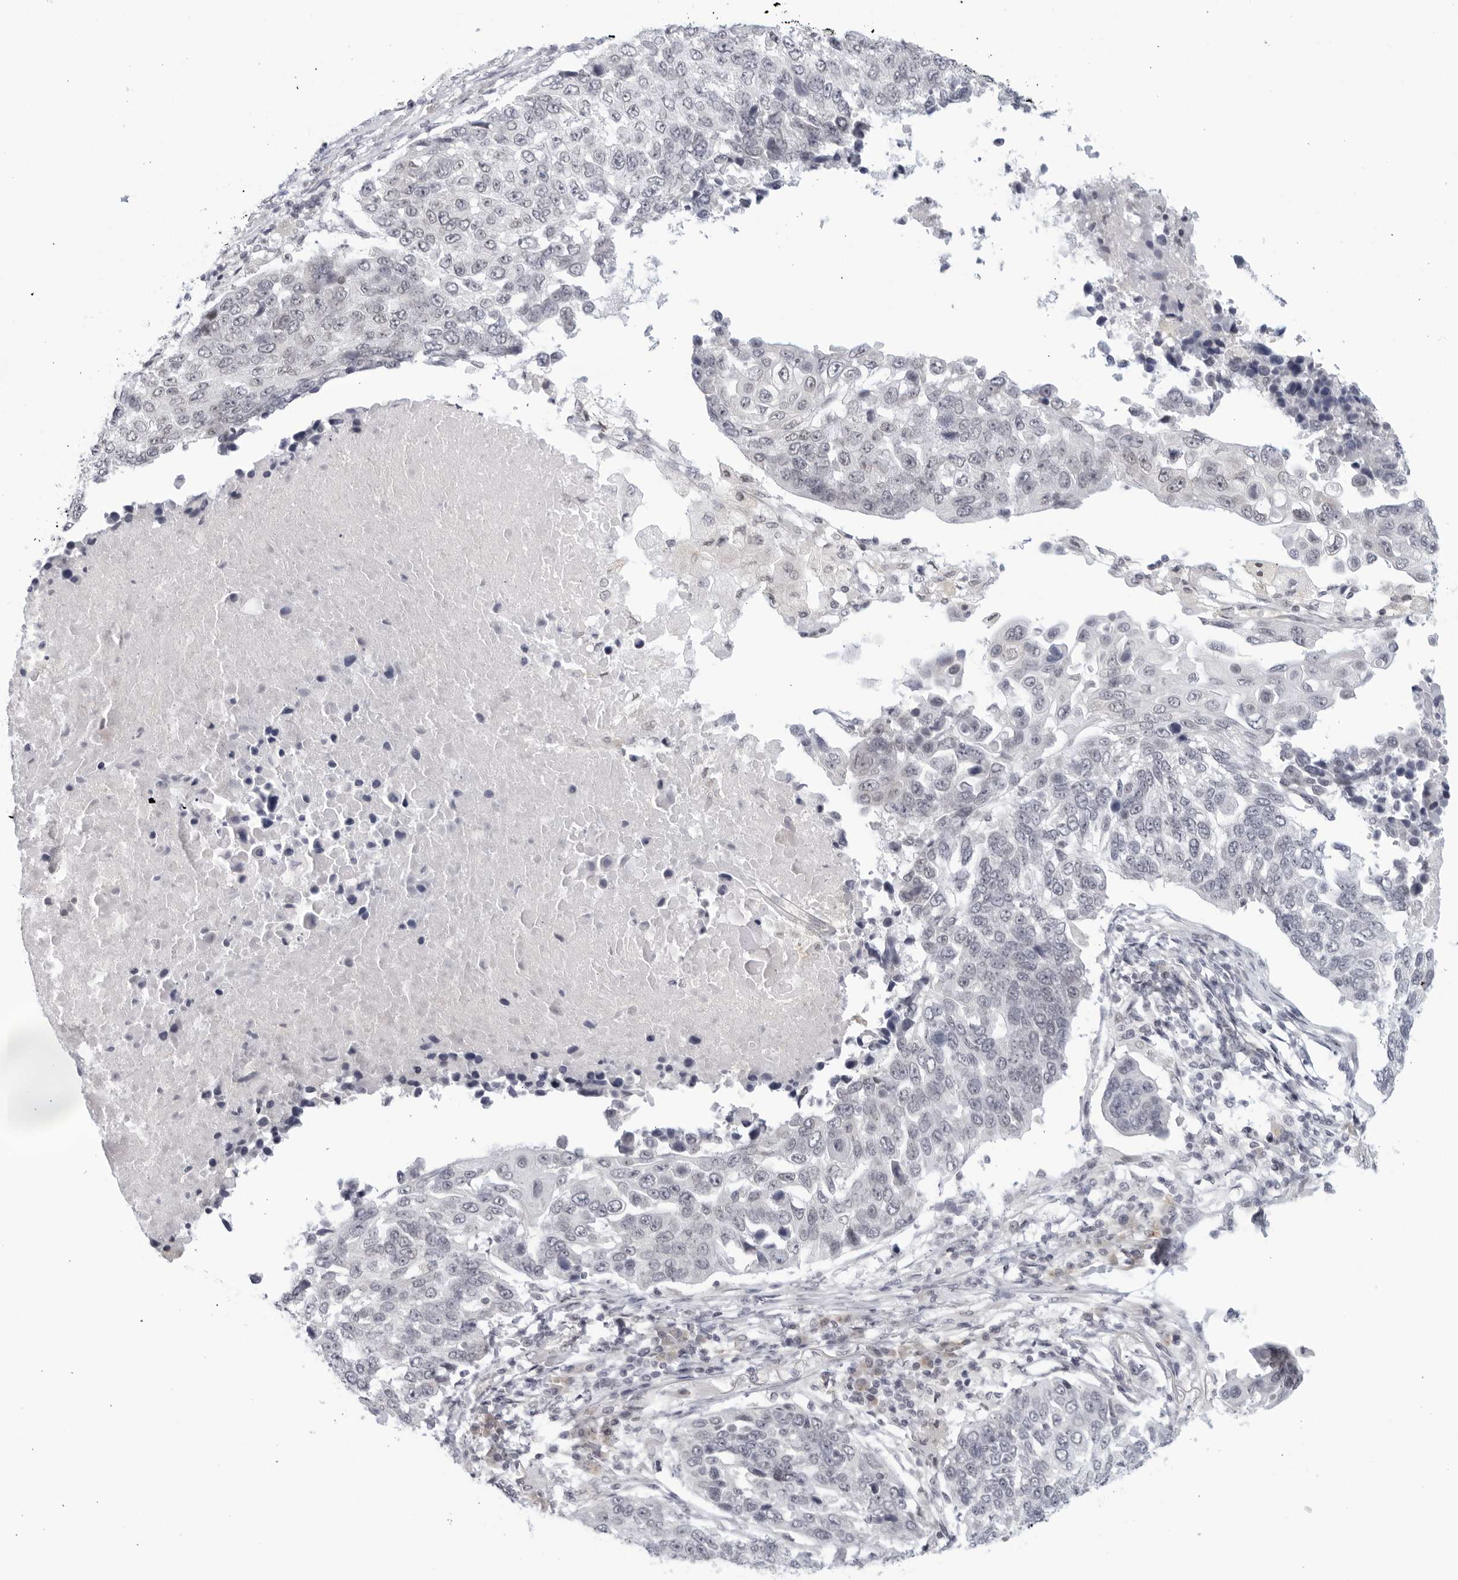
{"staining": {"intensity": "negative", "quantity": "none", "location": "none"}, "tissue": "lung cancer", "cell_type": "Tumor cells", "image_type": "cancer", "snomed": [{"axis": "morphology", "description": "Squamous cell carcinoma, NOS"}, {"axis": "topography", "description": "Lung"}], "caption": "Tumor cells are negative for protein expression in human lung cancer (squamous cell carcinoma).", "gene": "WDTC1", "patient": {"sex": "male", "age": 66}}